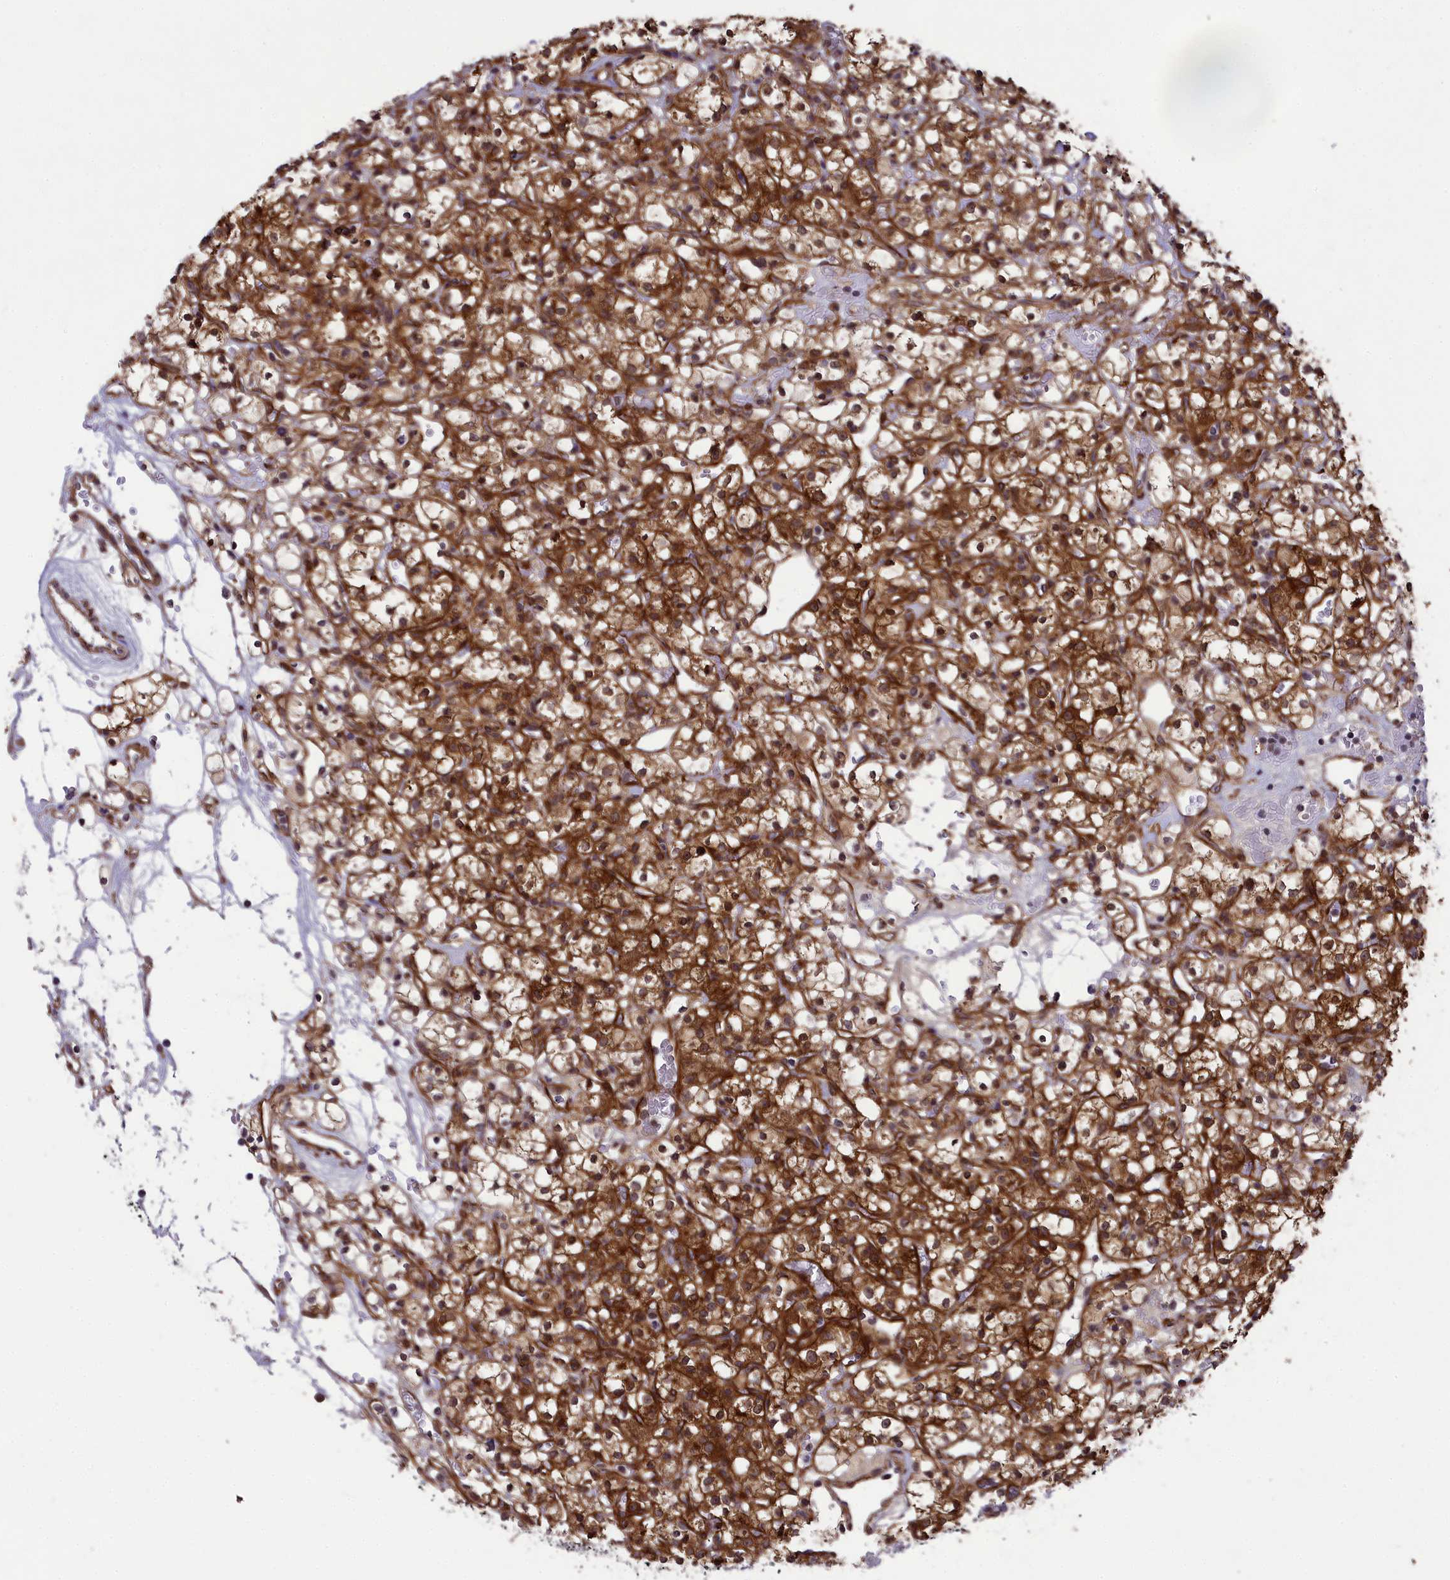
{"staining": {"intensity": "moderate", "quantity": ">75%", "location": "cytoplasmic/membranous,nuclear"}, "tissue": "renal cancer", "cell_type": "Tumor cells", "image_type": "cancer", "snomed": [{"axis": "morphology", "description": "Adenocarcinoma, NOS"}, {"axis": "topography", "description": "Kidney"}], "caption": "Protein staining reveals moderate cytoplasmic/membranous and nuclear positivity in about >75% of tumor cells in renal cancer (adenocarcinoma). The staining was performed using DAB to visualize the protein expression in brown, while the nuclei were stained in blue with hematoxylin (Magnification: 20x).", "gene": "TNS1", "patient": {"sex": "female", "age": 59}}